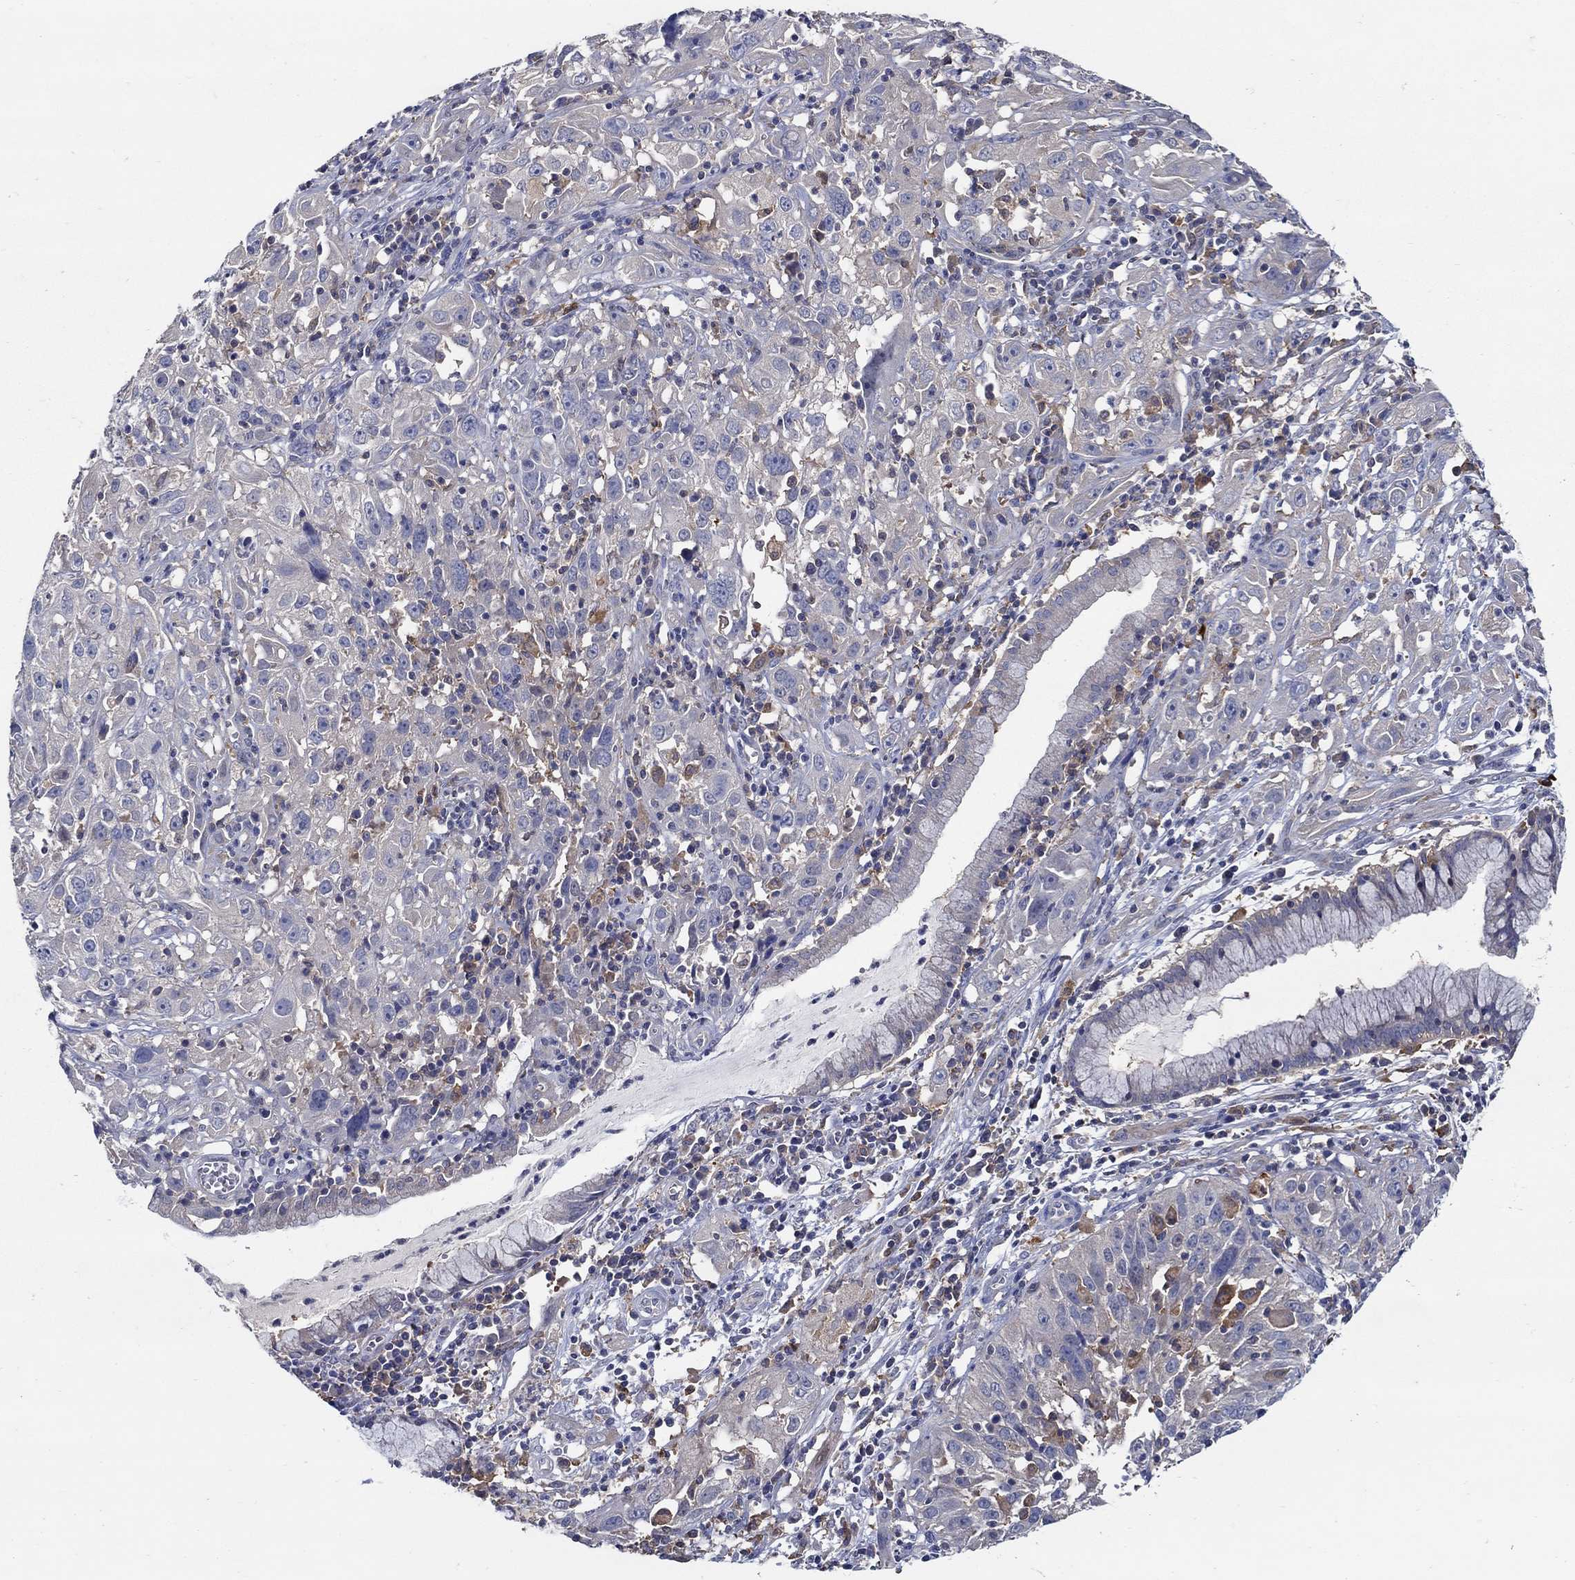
{"staining": {"intensity": "negative", "quantity": "none", "location": "none"}, "tissue": "cervical cancer", "cell_type": "Tumor cells", "image_type": "cancer", "snomed": [{"axis": "morphology", "description": "Squamous cell carcinoma, NOS"}, {"axis": "topography", "description": "Cervix"}], "caption": "Protein analysis of cervical squamous cell carcinoma displays no significant staining in tumor cells. (DAB immunohistochemistry, high magnification).", "gene": "MTHFR", "patient": {"sex": "female", "age": 32}}